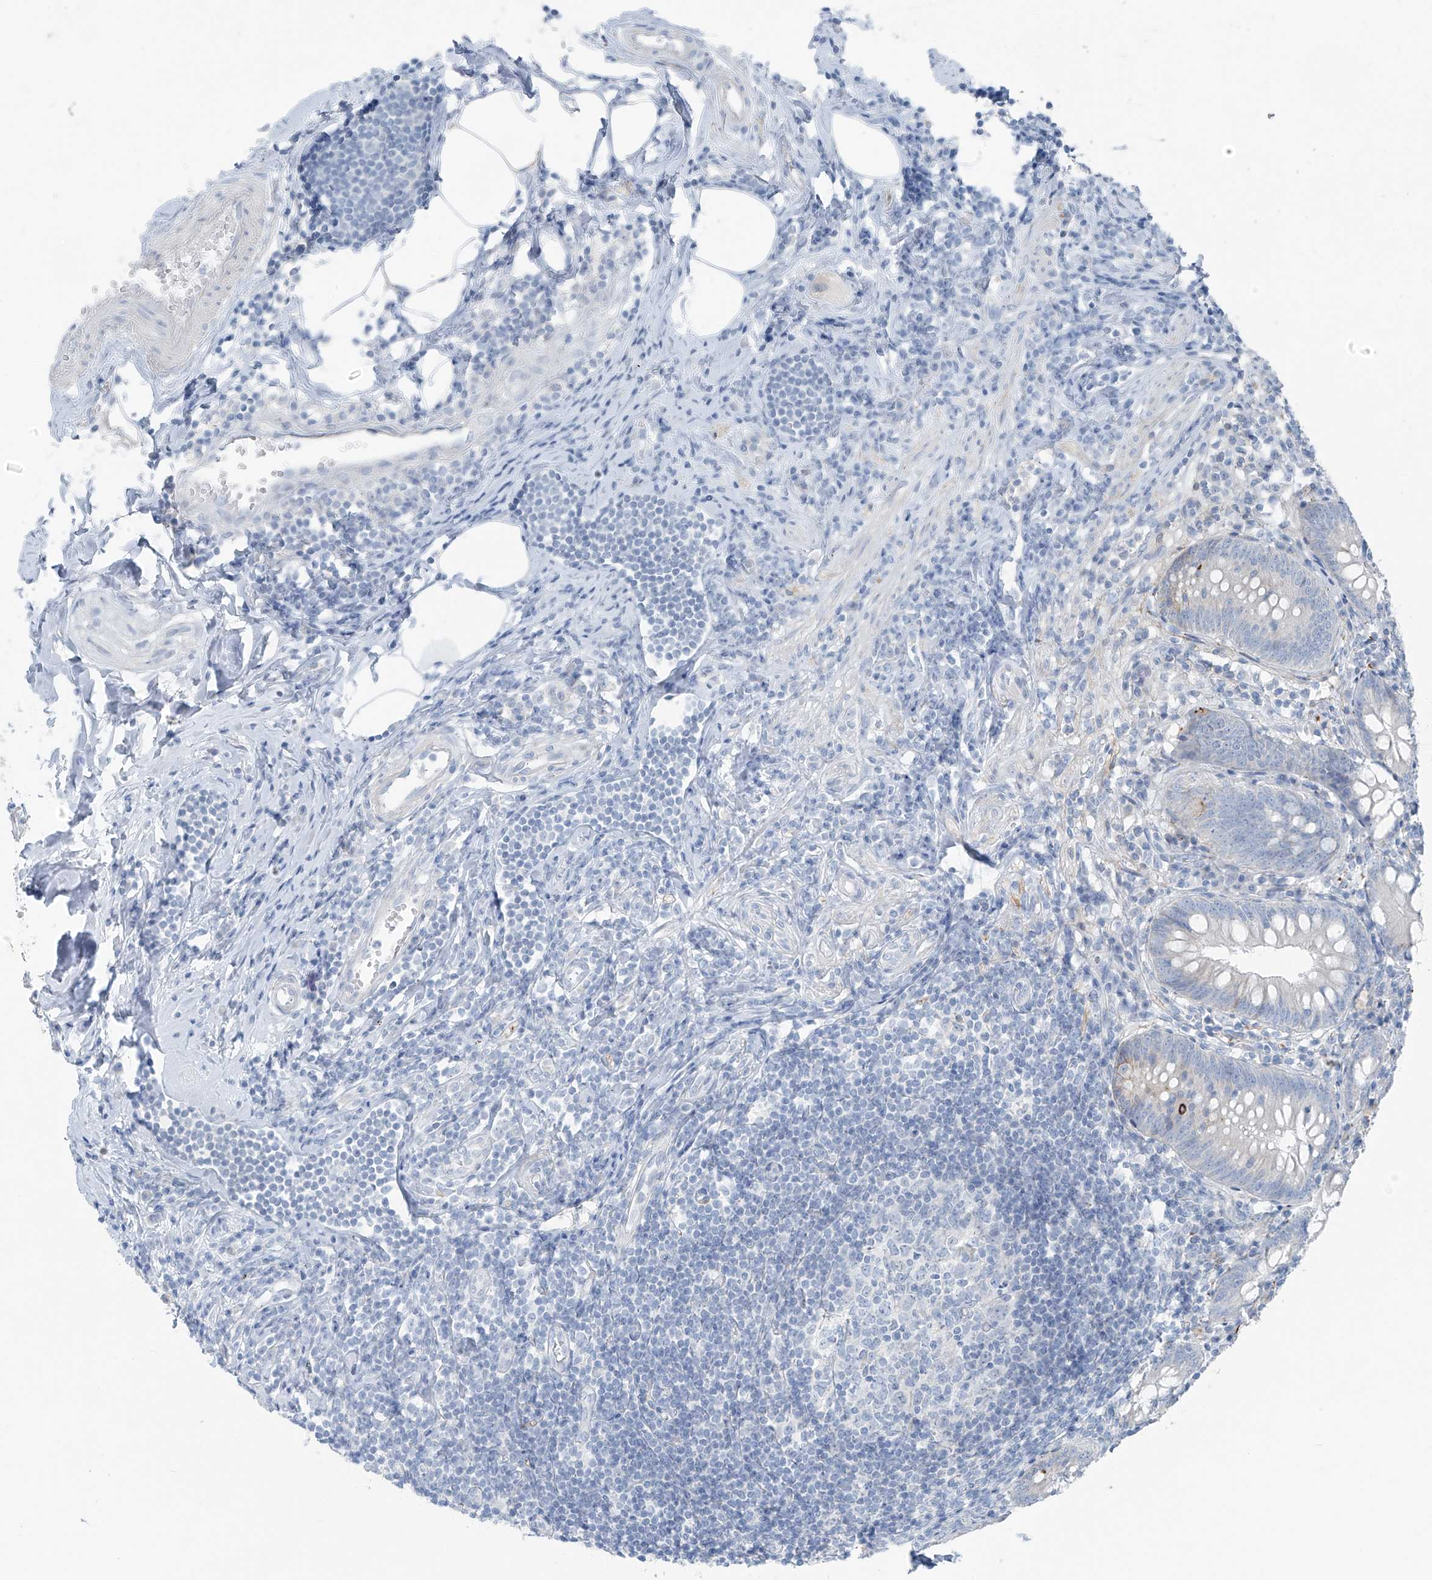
{"staining": {"intensity": "strong", "quantity": "<25%", "location": "cytoplasmic/membranous"}, "tissue": "appendix", "cell_type": "Glandular cells", "image_type": "normal", "snomed": [{"axis": "morphology", "description": "Normal tissue, NOS"}, {"axis": "topography", "description": "Appendix"}], "caption": "IHC of normal appendix exhibits medium levels of strong cytoplasmic/membranous staining in approximately <25% of glandular cells.", "gene": "SLC25A43", "patient": {"sex": "female", "age": 54}}